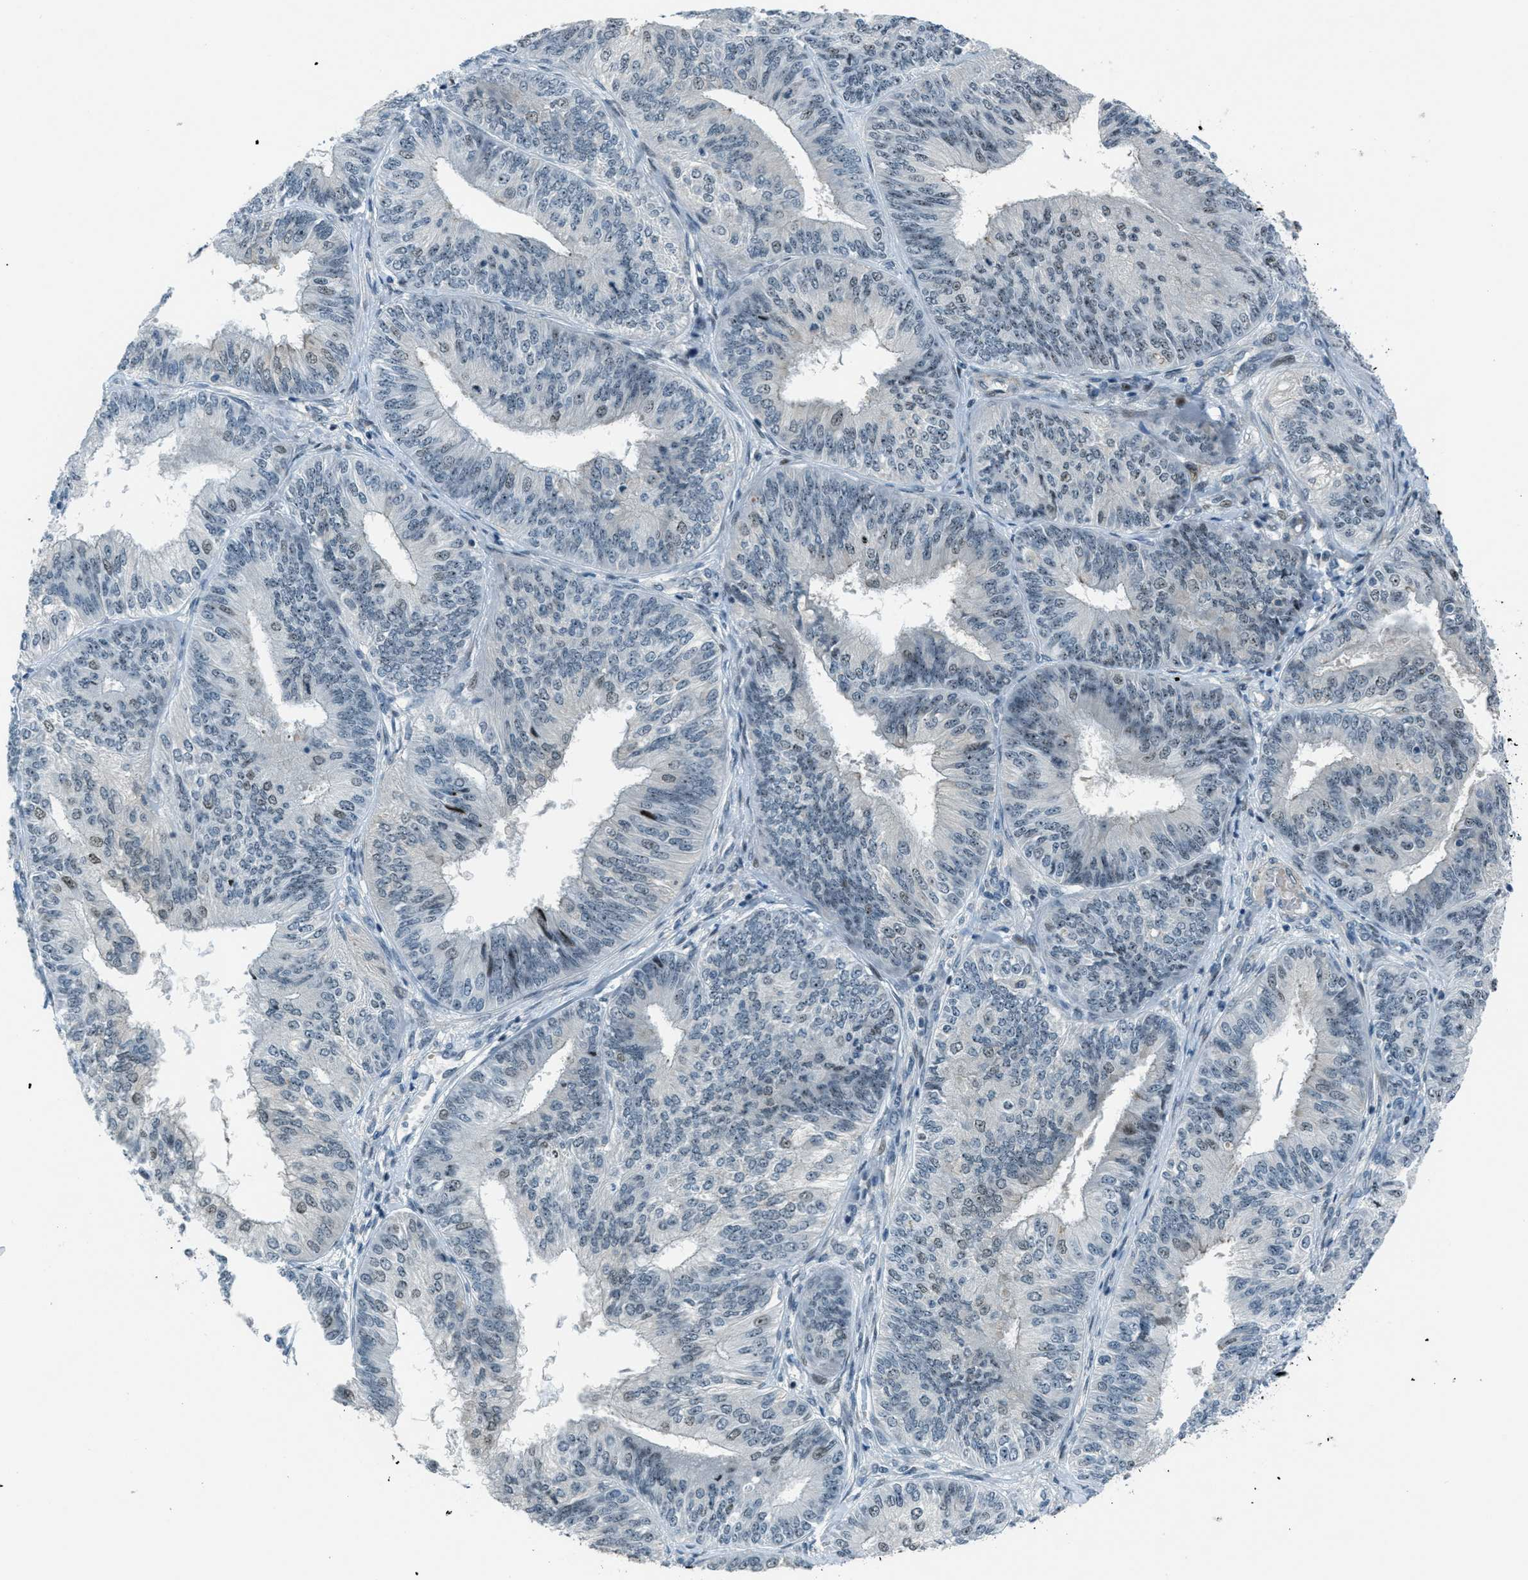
{"staining": {"intensity": "weak", "quantity": "<25%", "location": "nuclear"}, "tissue": "endometrial cancer", "cell_type": "Tumor cells", "image_type": "cancer", "snomed": [{"axis": "morphology", "description": "Adenocarcinoma, NOS"}, {"axis": "topography", "description": "Endometrium"}], "caption": "A histopathology image of human adenocarcinoma (endometrial) is negative for staining in tumor cells.", "gene": "ZDHHC23", "patient": {"sex": "female", "age": 58}}